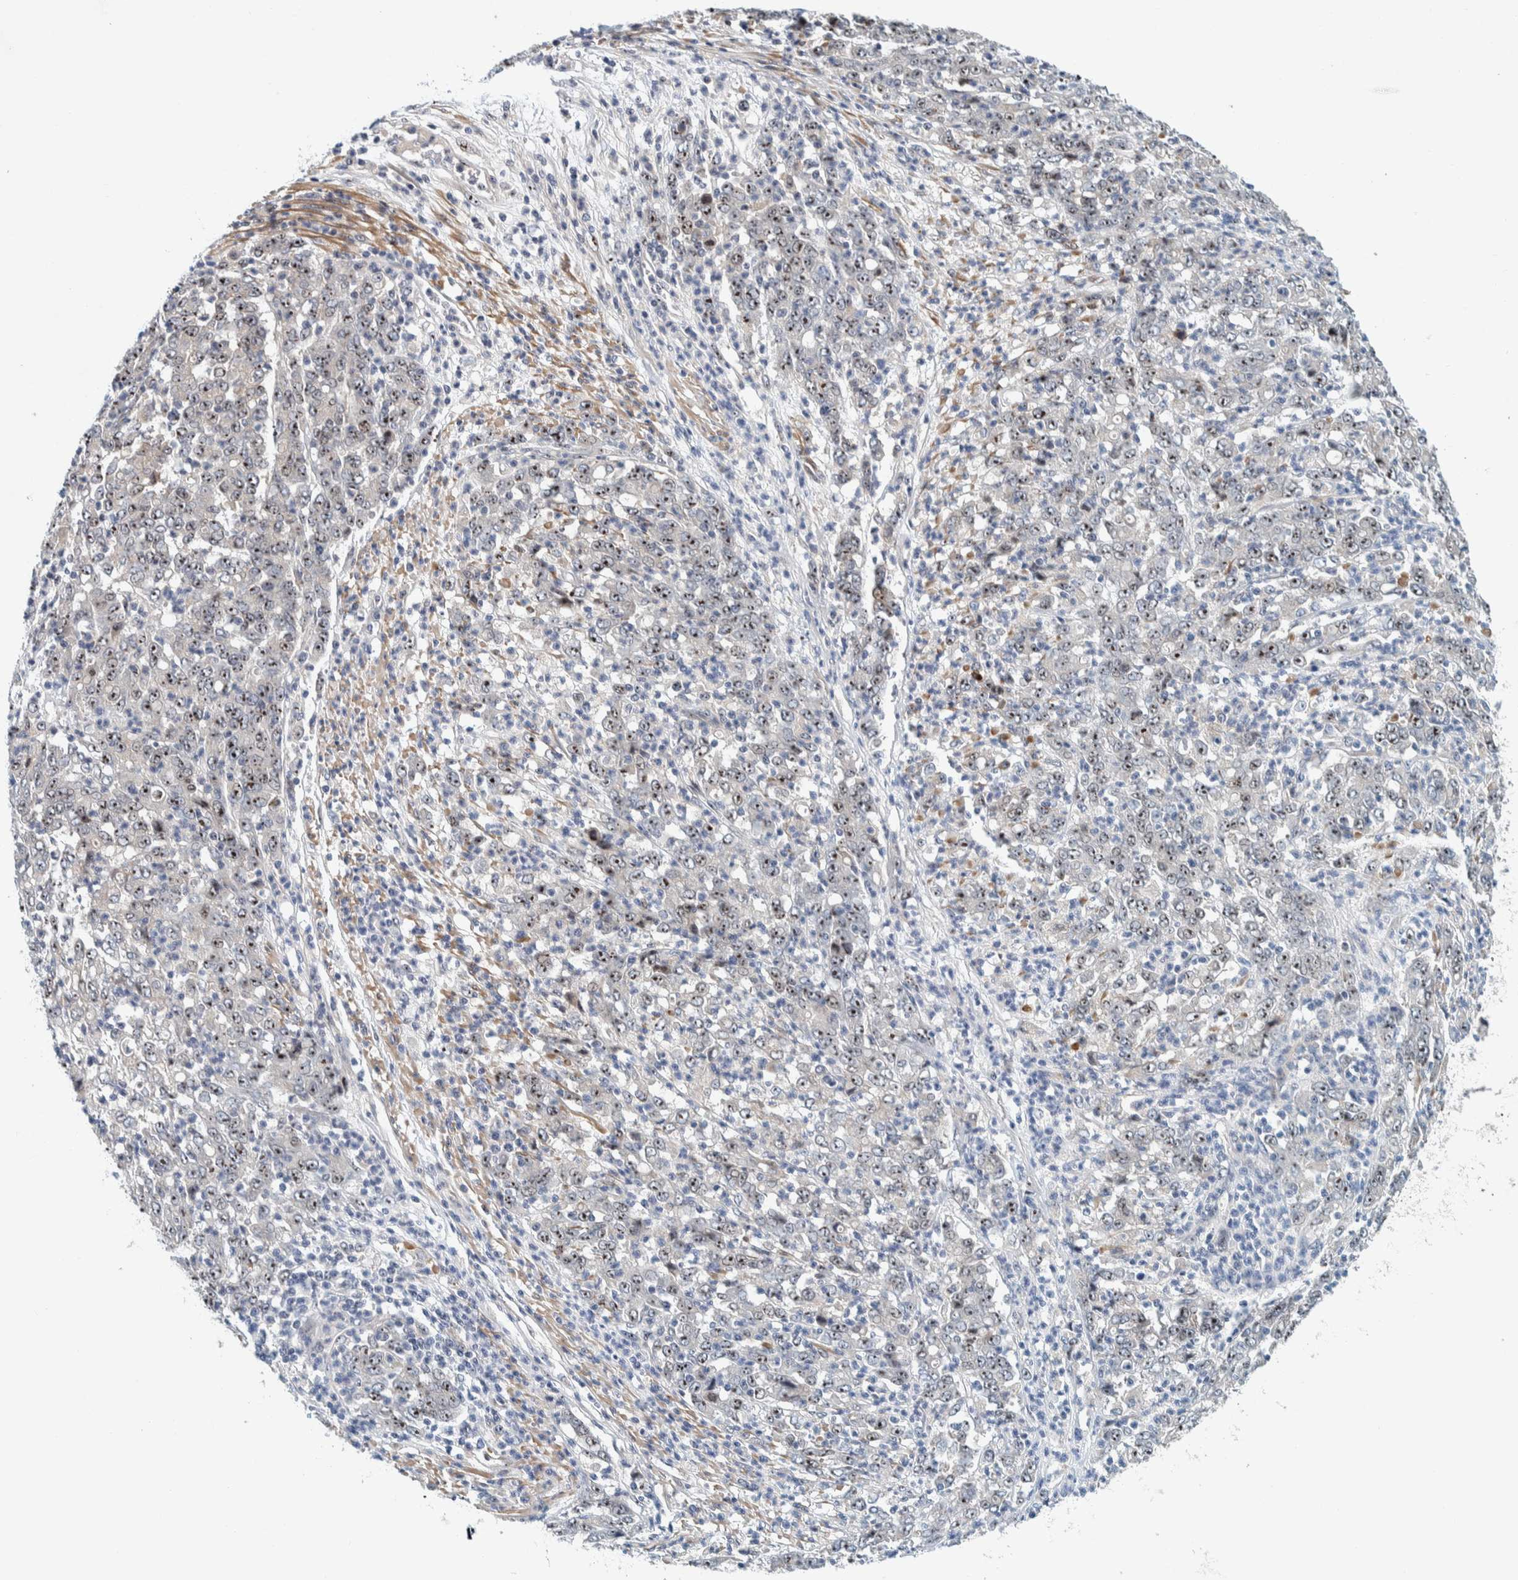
{"staining": {"intensity": "strong", "quantity": ">75%", "location": "nuclear"}, "tissue": "stomach cancer", "cell_type": "Tumor cells", "image_type": "cancer", "snomed": [{"axis": "morphology", "description": "Adenocarcinoma, NOS"}, {"axis": "topography", "description": "Stomach, lower"}], "caption": "Brown immunohistochemical staining in stomach cancer (adenocarcinoma) exhibits strong nuclear expression in about >75% of tumor cells.", "gene": "NOL11", "patient": {"sex": "female", "age": 71}}